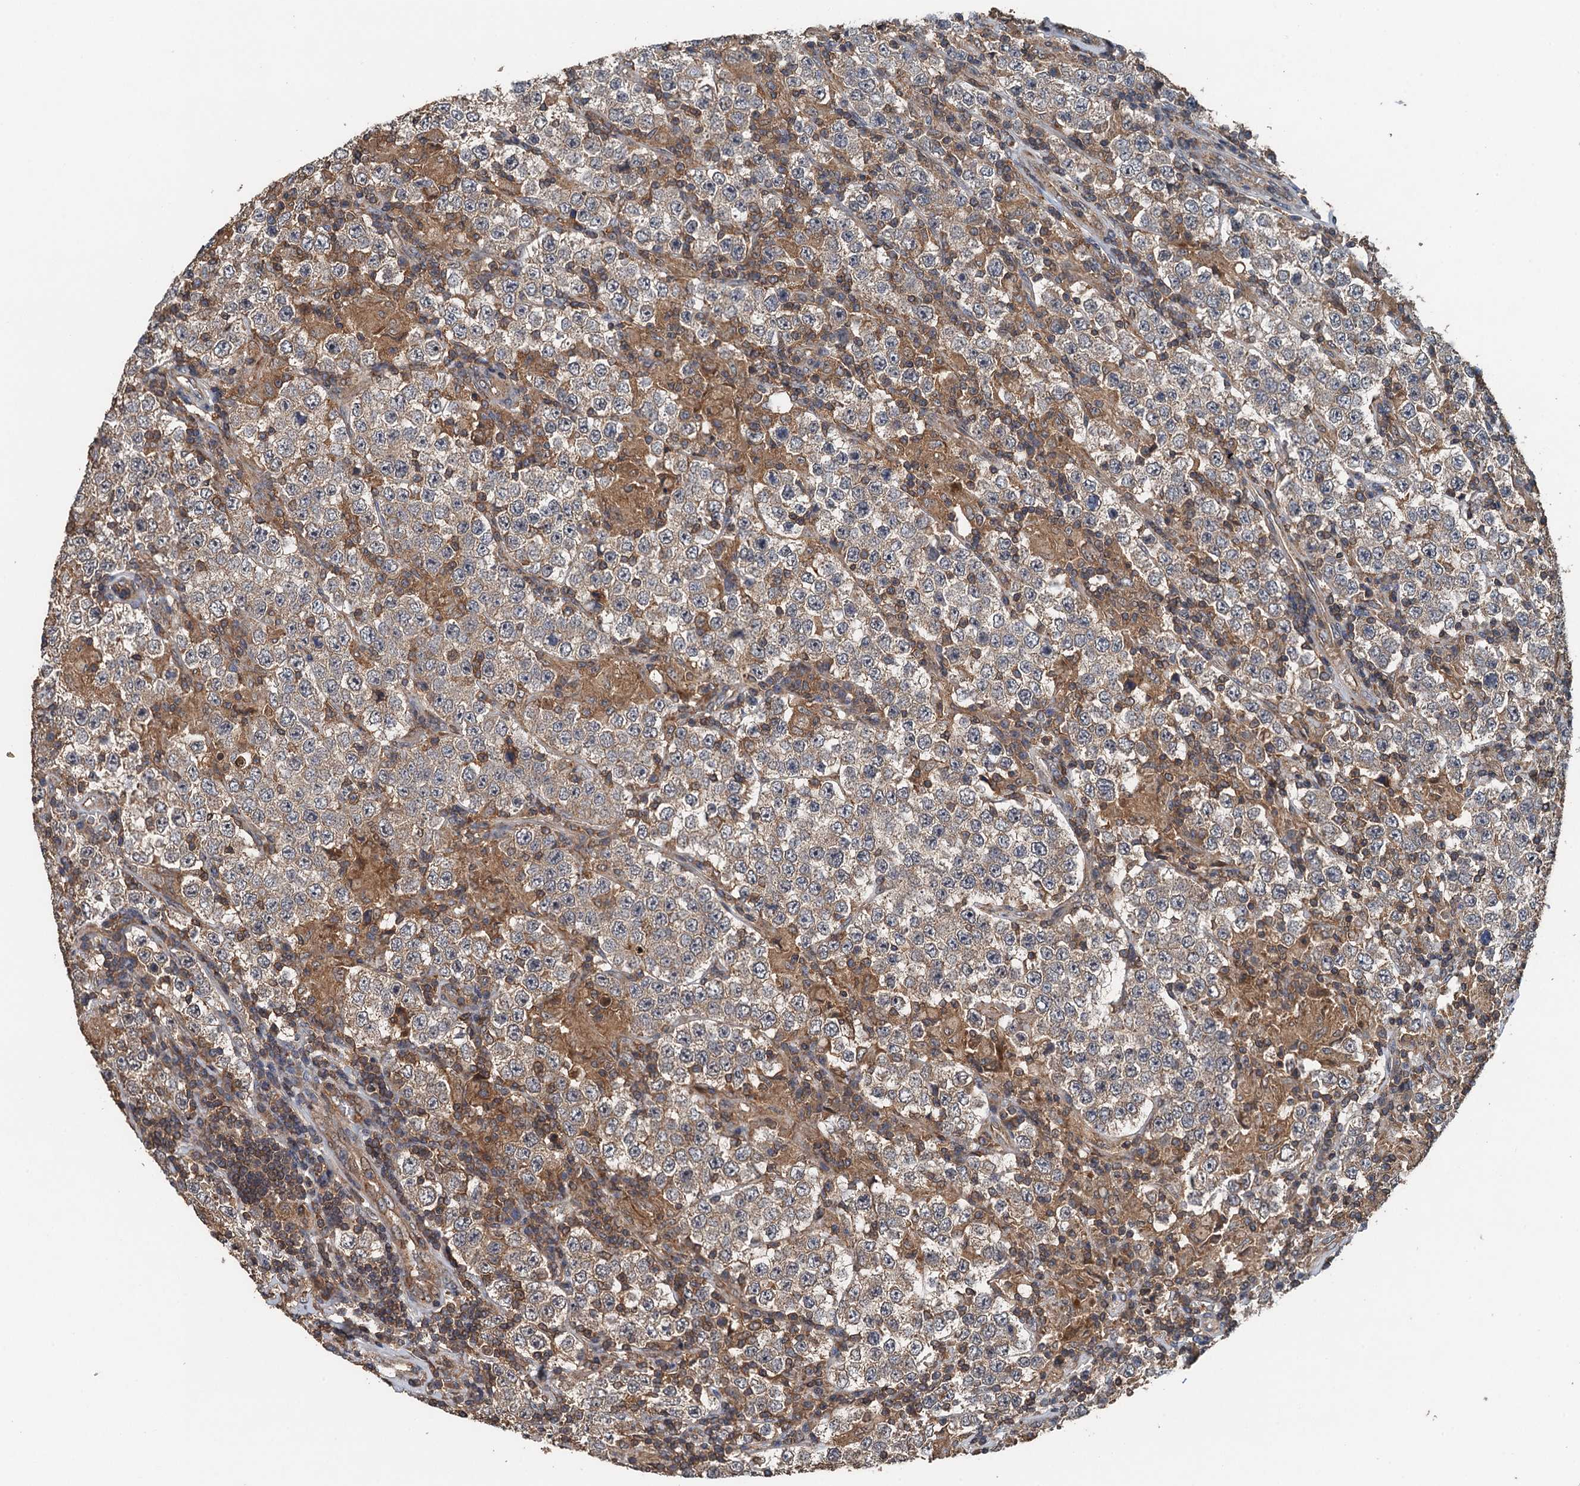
{"staining": {"intensity": "weak", "quantity": ">75%", "location": "cytoplasmic/membranous"}, "tissue": "testis cancer", "cell_type": "Tumor cells", "image_type": "cancer", "snomed": [{"axis": "morphology", "description": "Normal tissue, NOS"}, {"axis": "morphology", "description": "Urothelial carcinoma, High grade"}, {"axis": "morphology", "description": "Seminoma, NOS"}, {"axis": "morphology", "description": "Carcinoma, Embryonal, NOS"}, {"axis": "topography", "description": "Urinary bladder"}, {"axis": "topography", "description": "Testis"}], "caption": "Immunohistochemistry of human testis cancer demonstrates low levels of weak cytoplasmic/membranous positivity in about >75% of tumor cells.", "gene": "BORCS5", "patient": {"sex": "male", "age": 41}}